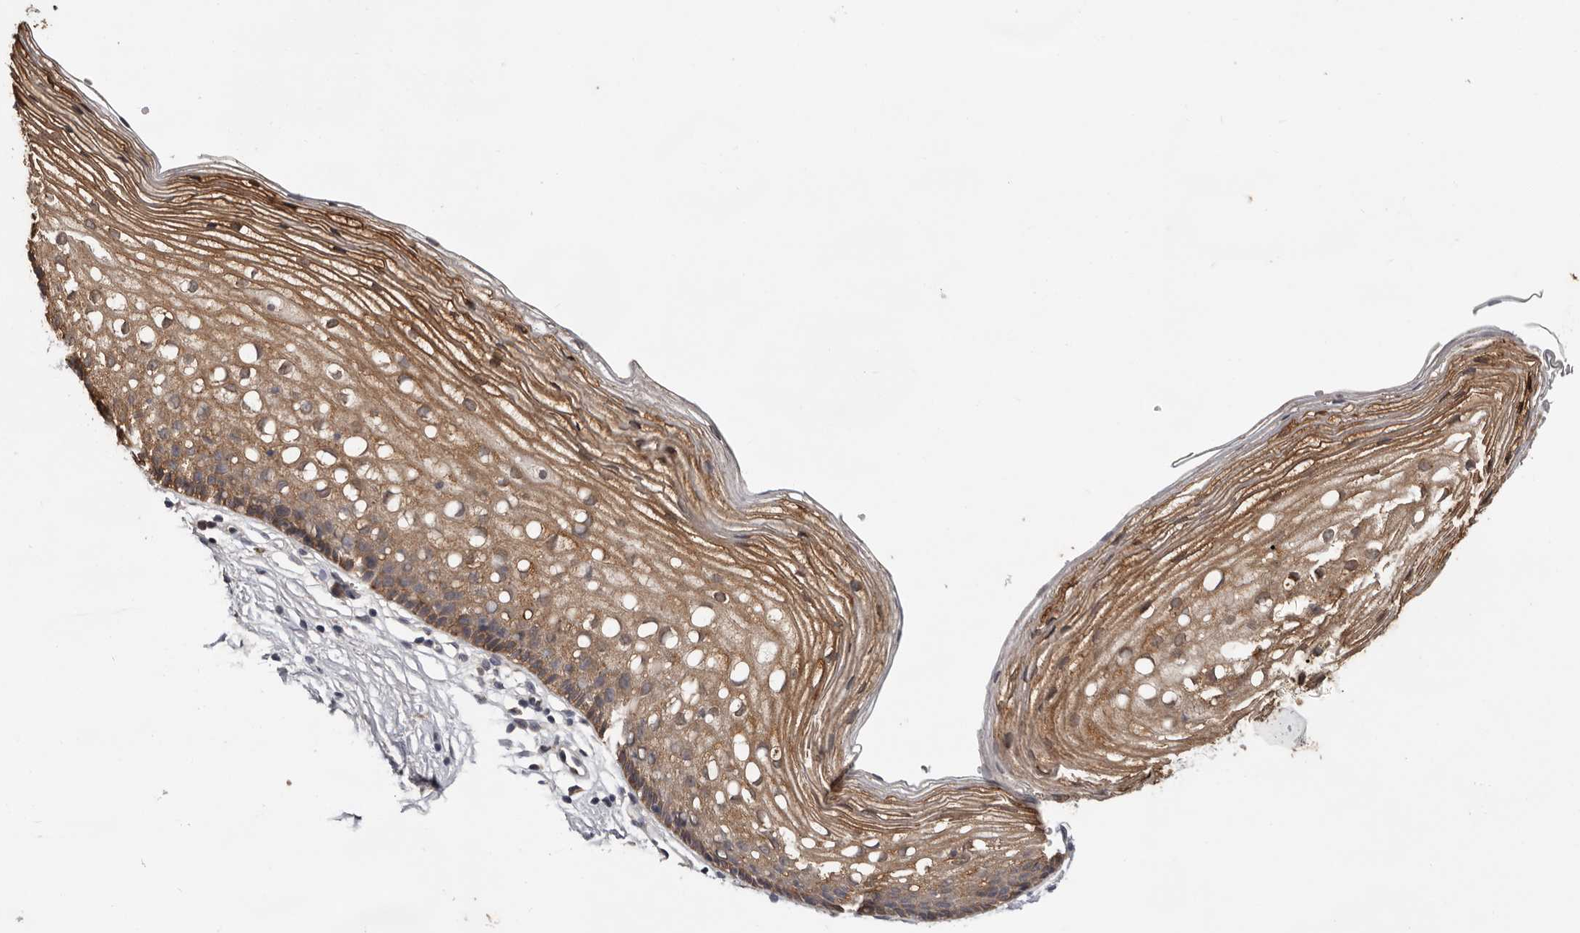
{"staining": {"intensity": "weak", "quantity": "<25%", "location": "cytoplasmic/membranous"}, "tissue": "cervix", "cell_type": "Glandular cells", "image_type": "normal", "snomed": [{"axis": "morphology", "description": "Normal tissue, NOS"}, {"axis": "topography", "description": "Cervix"}], "caption": "This is an immunohistochemistry (IHC) histopathology image of normal cervix. There is no positivity in glandular cells.", "gene": "MTF1", "patient": {"sex": "female", "age": 27}}